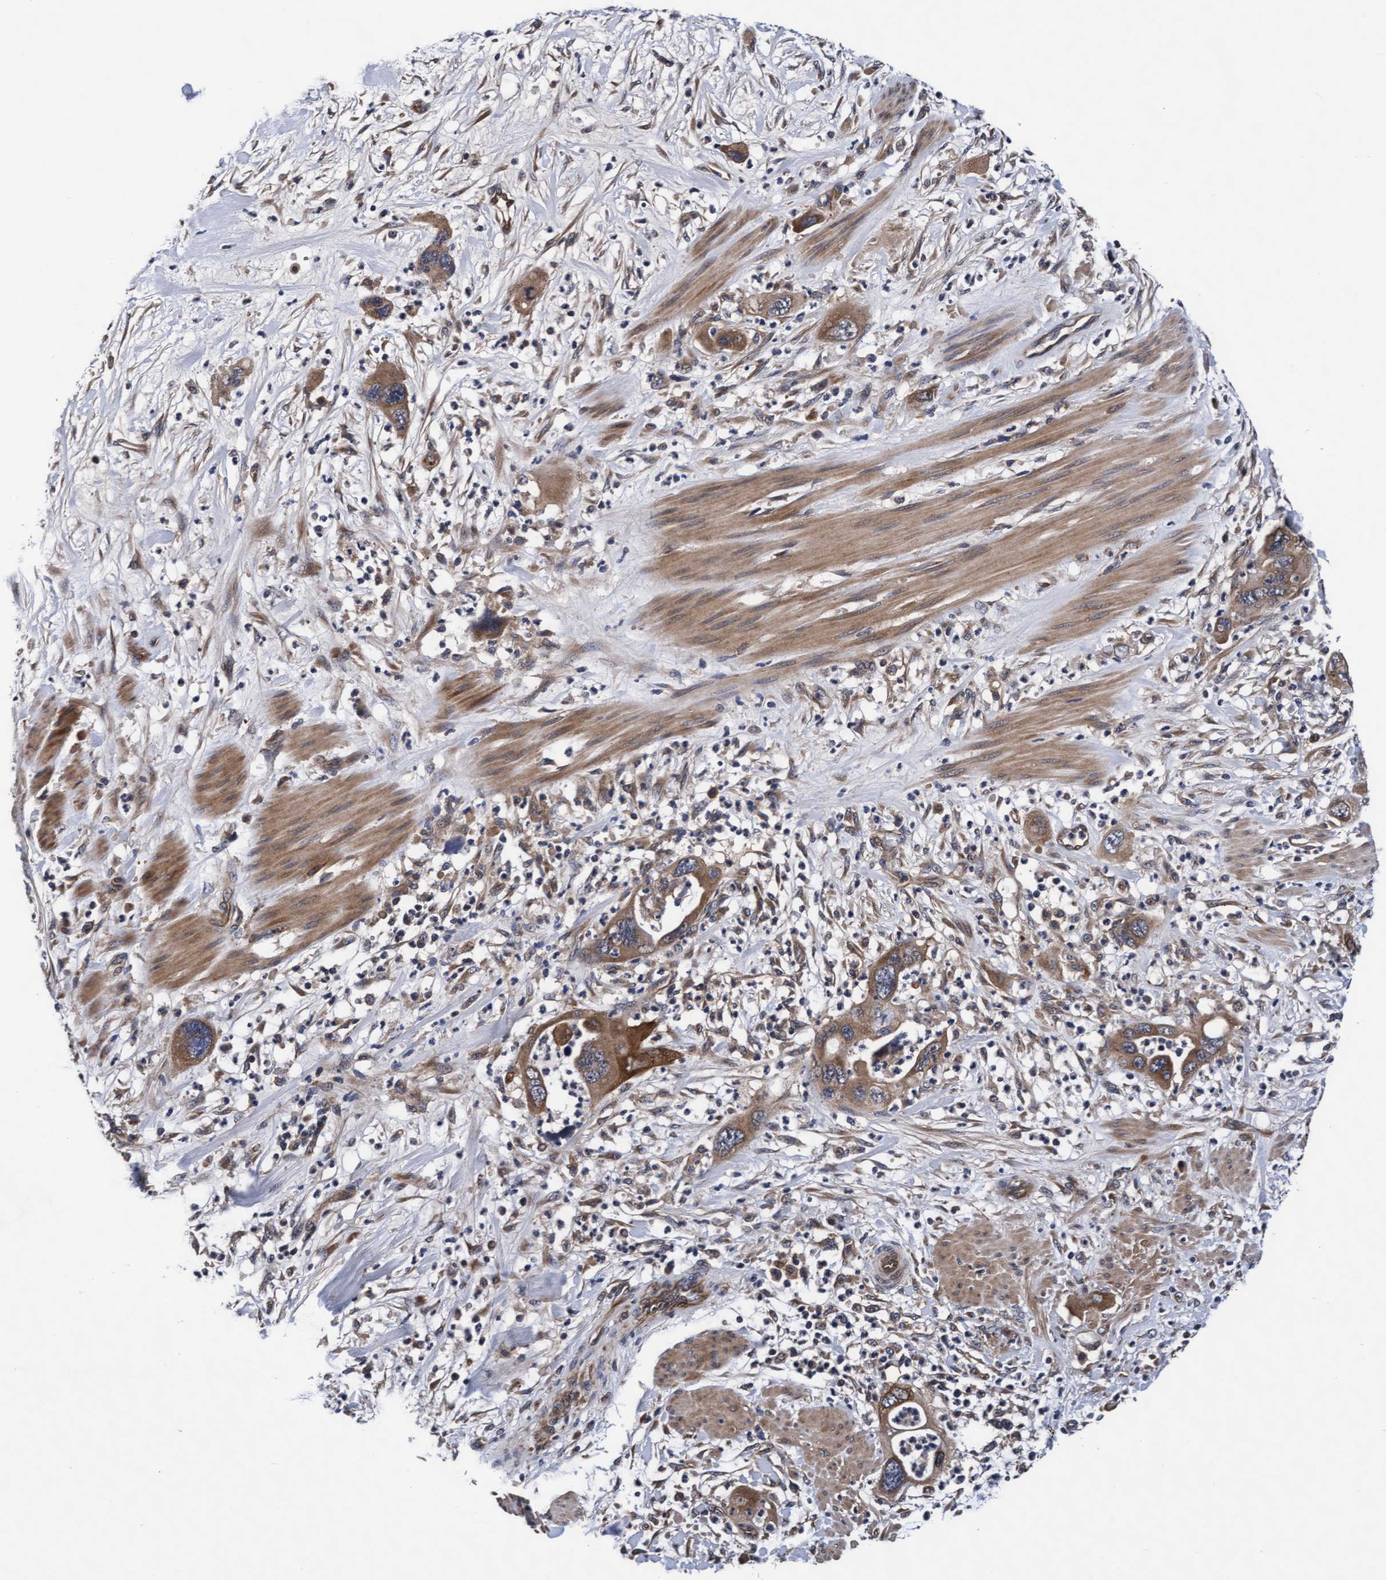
{"staining": {"intensity": "moderate", "quantity": ">75%", "location": "cytoplasmic/membranous"}, "tissue": "pancreatic cancer", "cell_type": "Tumor cells", "image_type": "cancer", "snomed": [{"axis": "morphology", "description": "Adenocarcinoma, NOS"}, {"axis": "topography", "description": "Pancreas"}], "caption": "This is an image of immunohistochemistry (IHC) staining of adenocarcinoma (pancreatic), which shows moderate staining in the cytoplasmic/membranous of tumor cells.", "gene": "EFCAB13", "patient": {"sex": "female", "age": 71}}